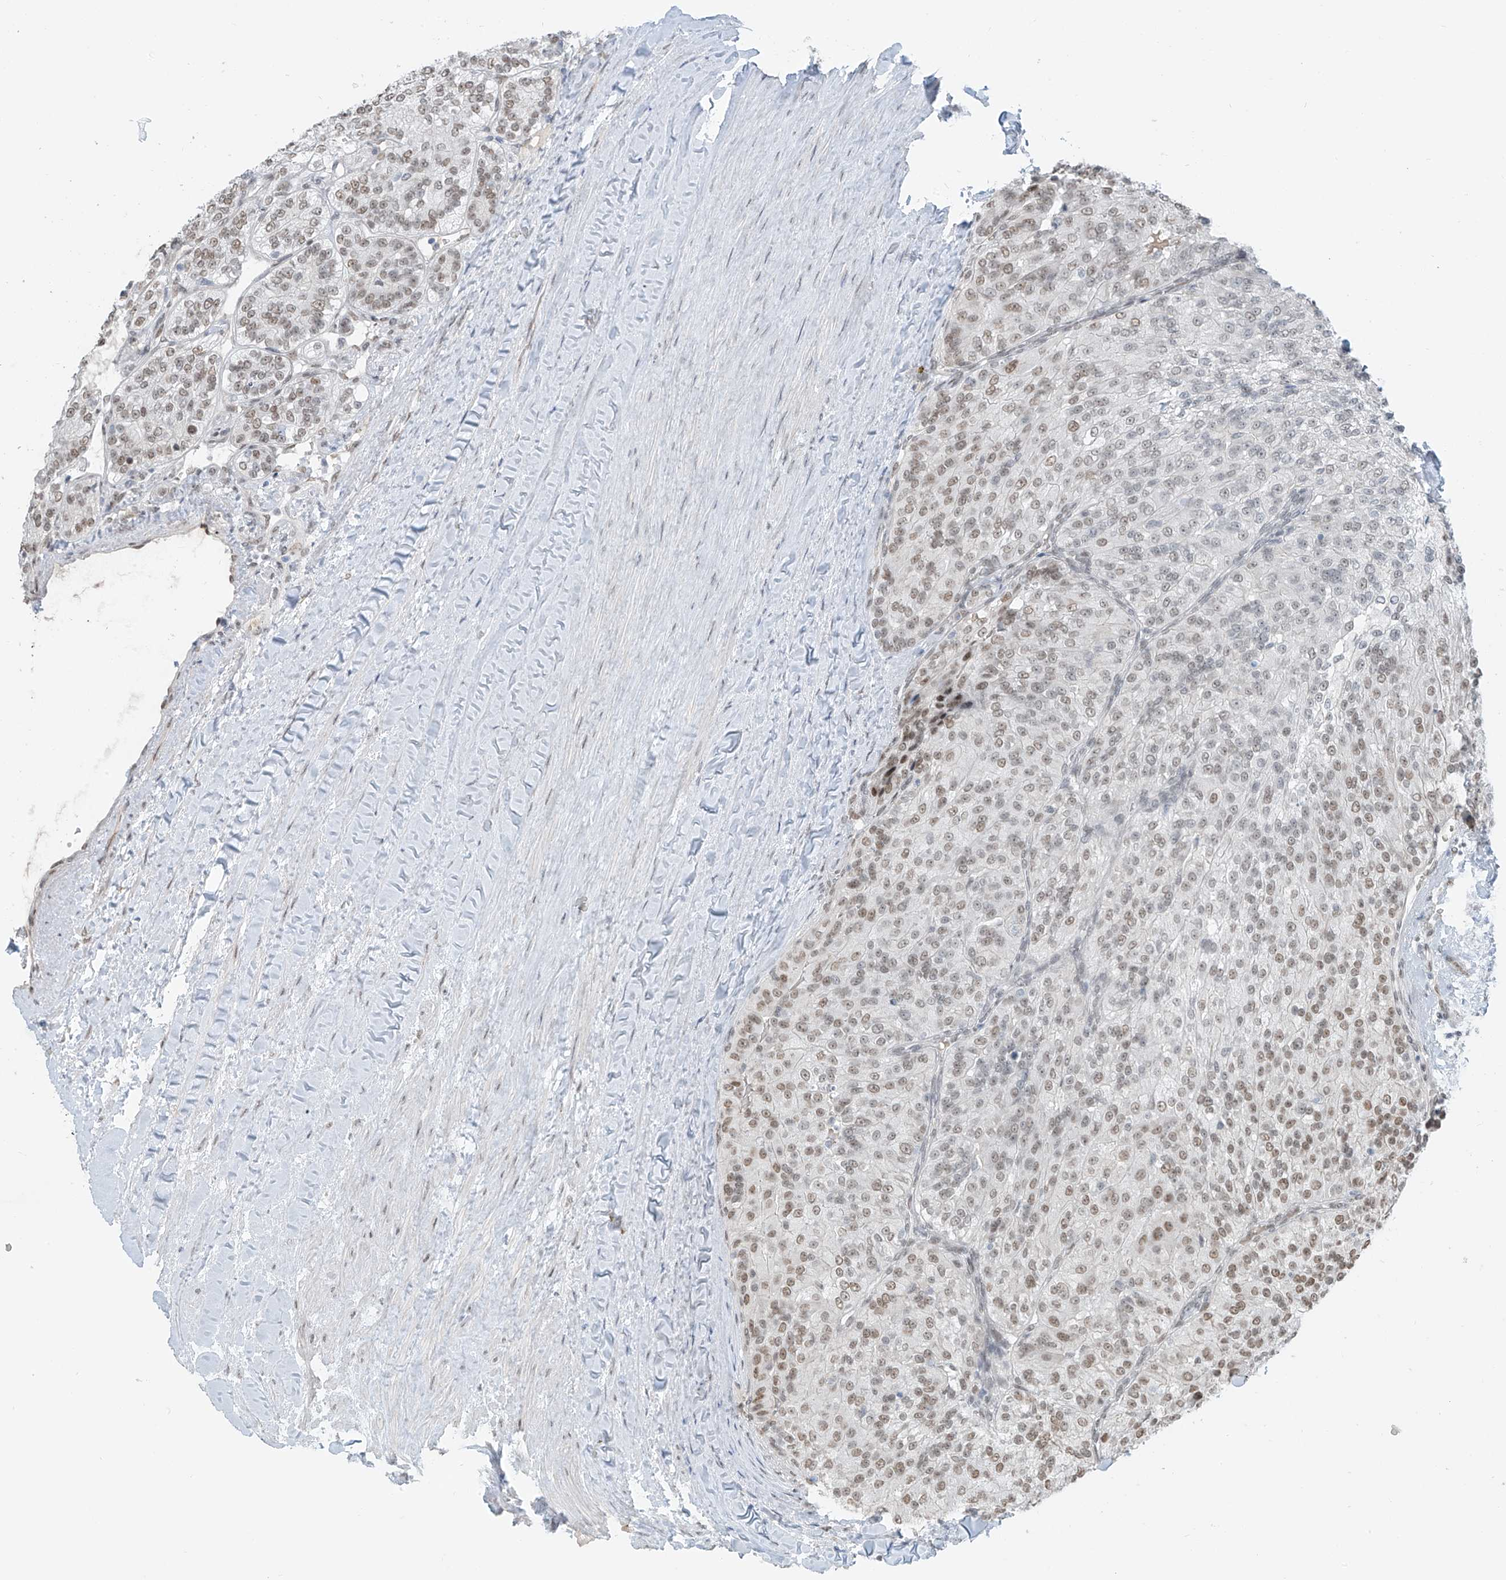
{"staining": {"intensity": "moderate", "quantity": "<25%", "location": "nuclear"}, "tissue": "renal cancer", "cell_type": "Tumor cells", "image_type": "cancer", "snomed": [{"axis": "morphology", "description": "Adenocarcinoma, NOS"}, {"axis": "topography", "description": "Kidney"}], "caption": "DAB (3,3'-diaminobenzidine) immunohistochemical staining of human adenocarcinoma (renal) reveals moderate nuclear protein expression in approximately <25% of tumor cells. (Stains: DAB in brown, nuclei in blue, Microscopy: brightfield microscopy at high magnification).", "gene": "MCM9", "patient": {"sex": "female", "age": 63}}